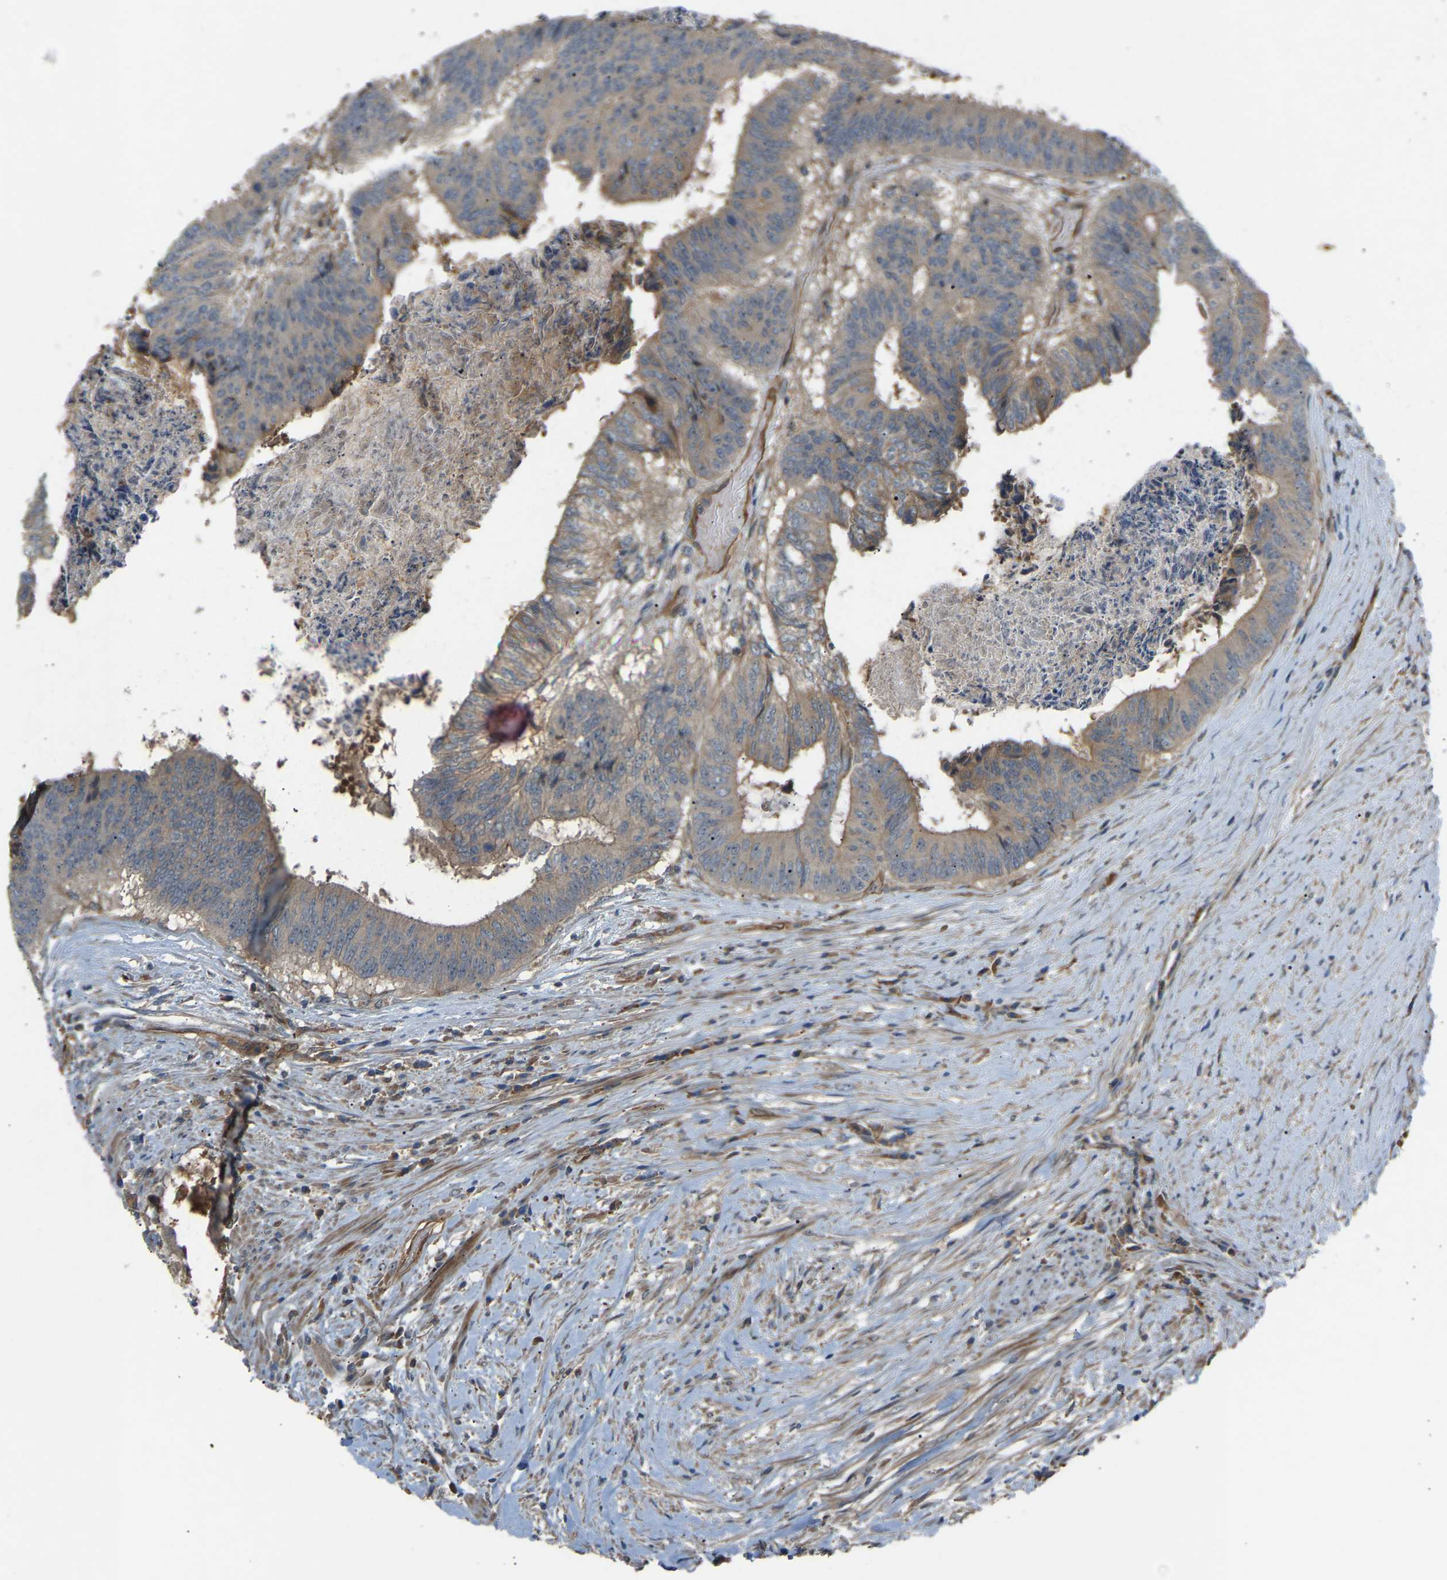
{"staining": {"intensity": "weak", "quantity": ">75%", "location": "cytoplasmic/membranous"}, "tissue": "colorectal cancer", "cell_type": "Tumor cells", "image_type": "cancer", "snomed": [{"axis": "morphology", "description": "Adenocarcinoma, NOS"}, {"axis": "topography", "description": "Rectum"}], "caption": "Protein expression analysis of adenocarcinoma (colorectal) reveals weak cytoplasmic/membranous positivity in about >75% of tumor cells. (DAB (3,3'-diaminobenzidine) IHC, brown staining for protein, blue staining for nuclei).", "gene": "GAS2L1", "patient": {"sex": "male", "age": 72}}